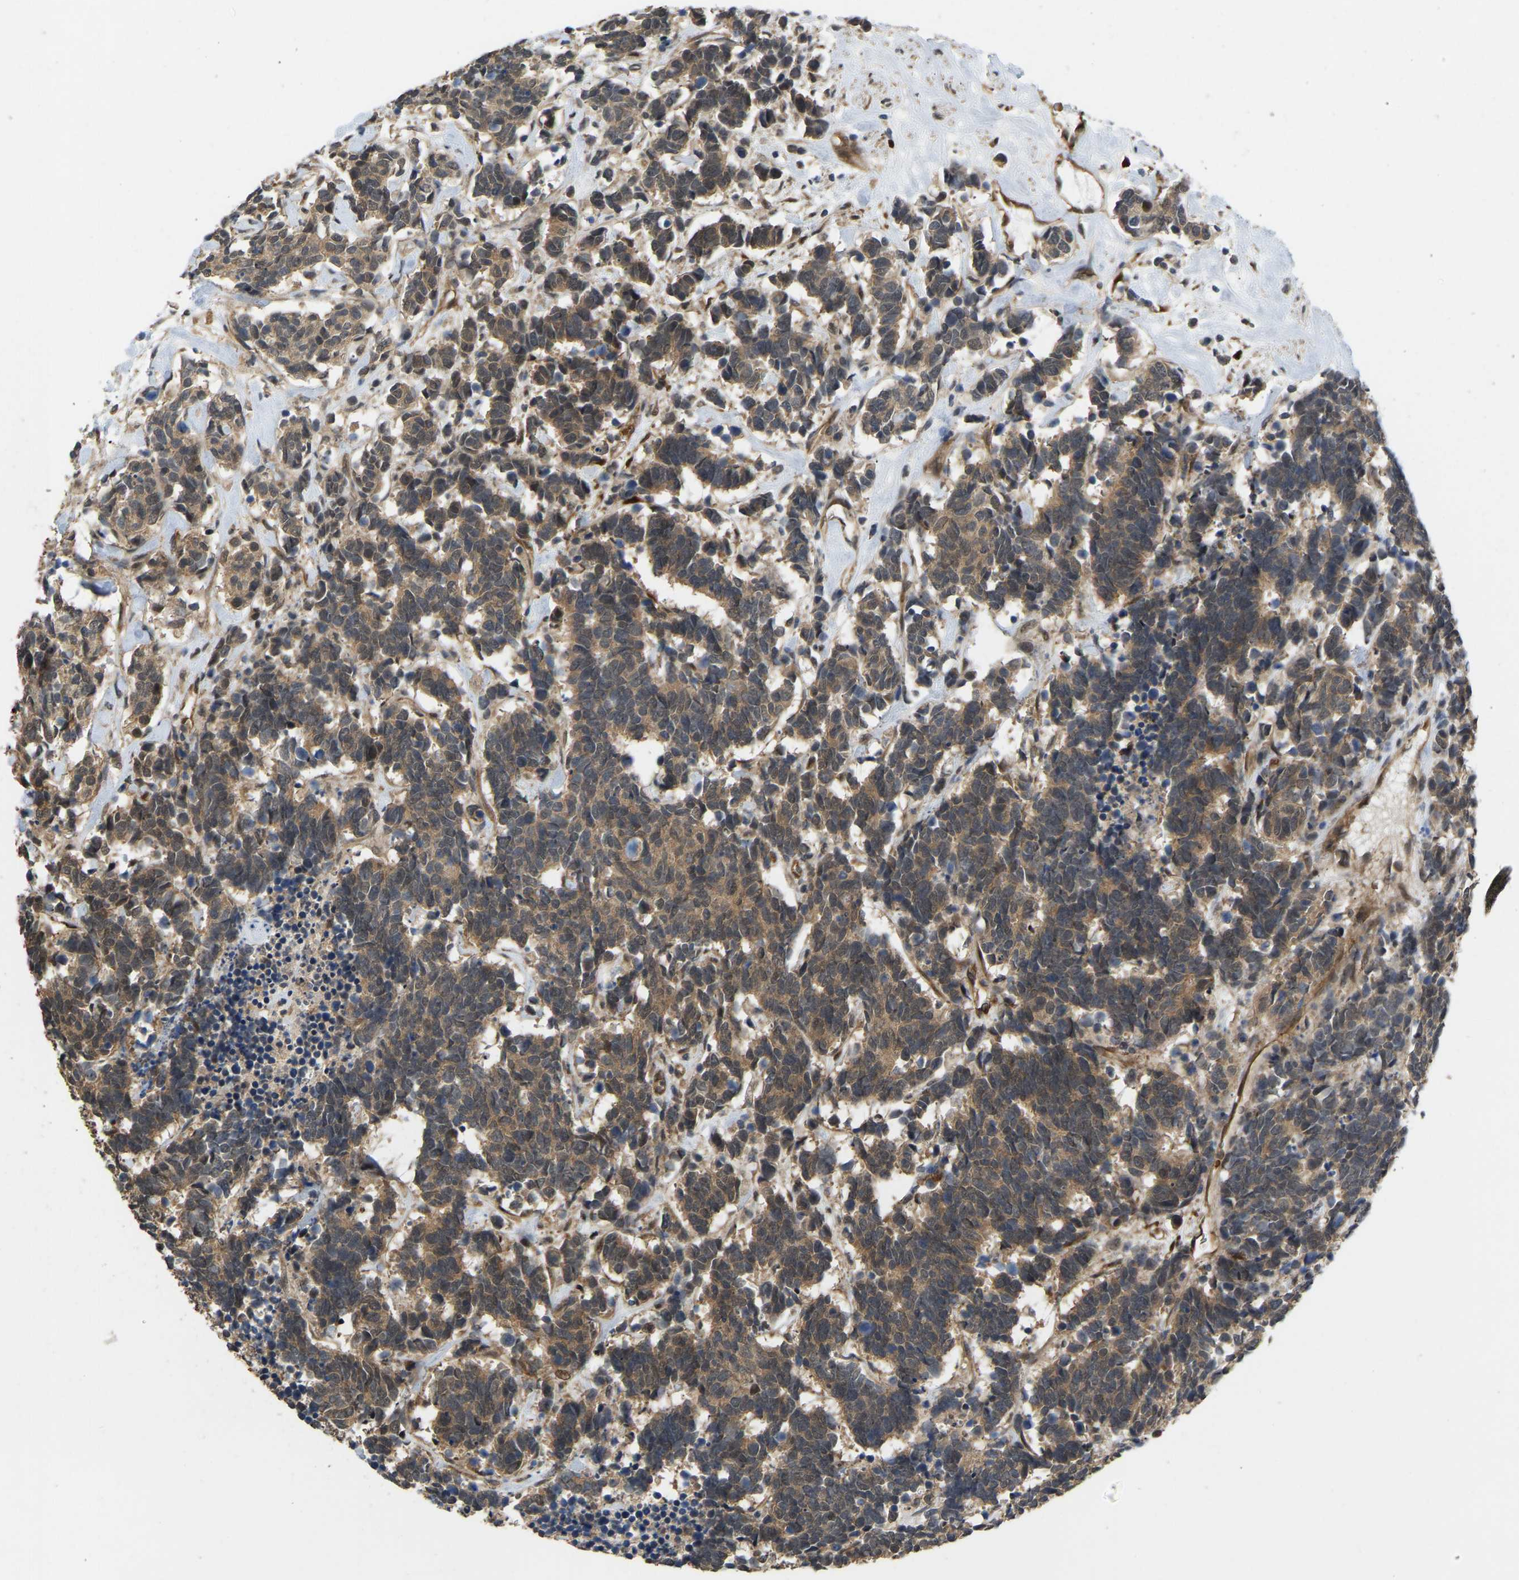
{"staining": {"intensity": "moderate", "quantity": ">75%", "location": "cytoplasmic/membranous"}, "tissue": "carcinoid", "cell_type": "Tumor cells", "image_type": "cancer", "snomed": [{"axis": "morphology", "description": "Carcinoma, NOS"}, {"axis": "morphology", "description": "Carcinoid, malignant, NOS"}, {"axis": "topography", "description": "Urinary bladder"}], "caption": "Carcinoid tissue shows moderate cytoplasmic/membranous expression in approximately >75% of tumor cells, visualized by immunohistochemistry.", "gene": "LIMK2", "patient": {"sex": "male", "age": 57}}